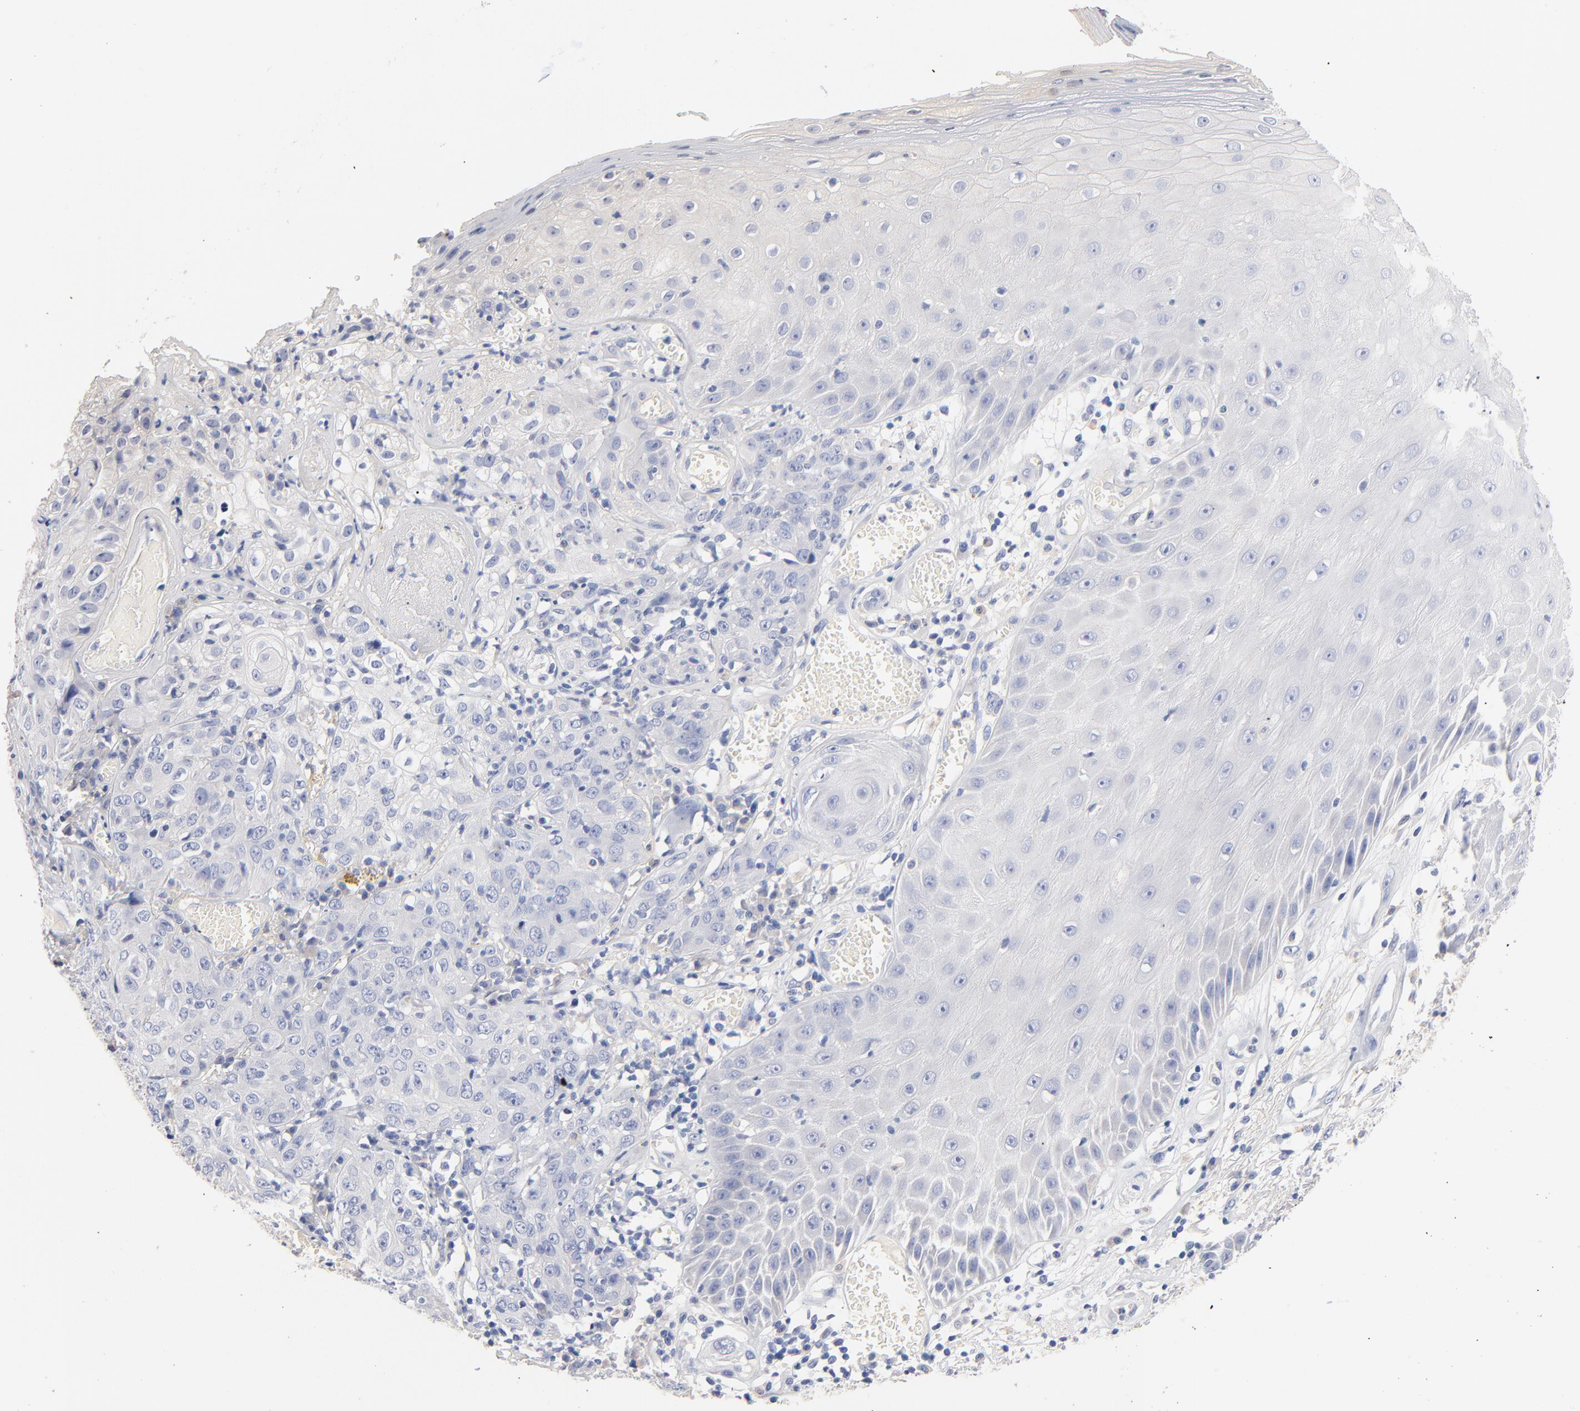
{"staining": {"intensity": "negative", "quantity": "none", "location": "none"}, "tissue": "skin cancer", "cell_type": "Tumor cells", "image_type": "cancer", "snomed": [{"axis": "morphology", "description": "Squamous cell carcinoma, NOS"}, {"axis": "topography", "description": "Skin"}], "caption": "An immunohistochemistry (IHC) photomicrograph of skin cancer (squamous cell carcinoma) is shown. There is no staining in tumor cells of skin cancer (squamous cell carcinoma).", "gene": "CPS1", "patient": {"sex": "male", "age": 65}}